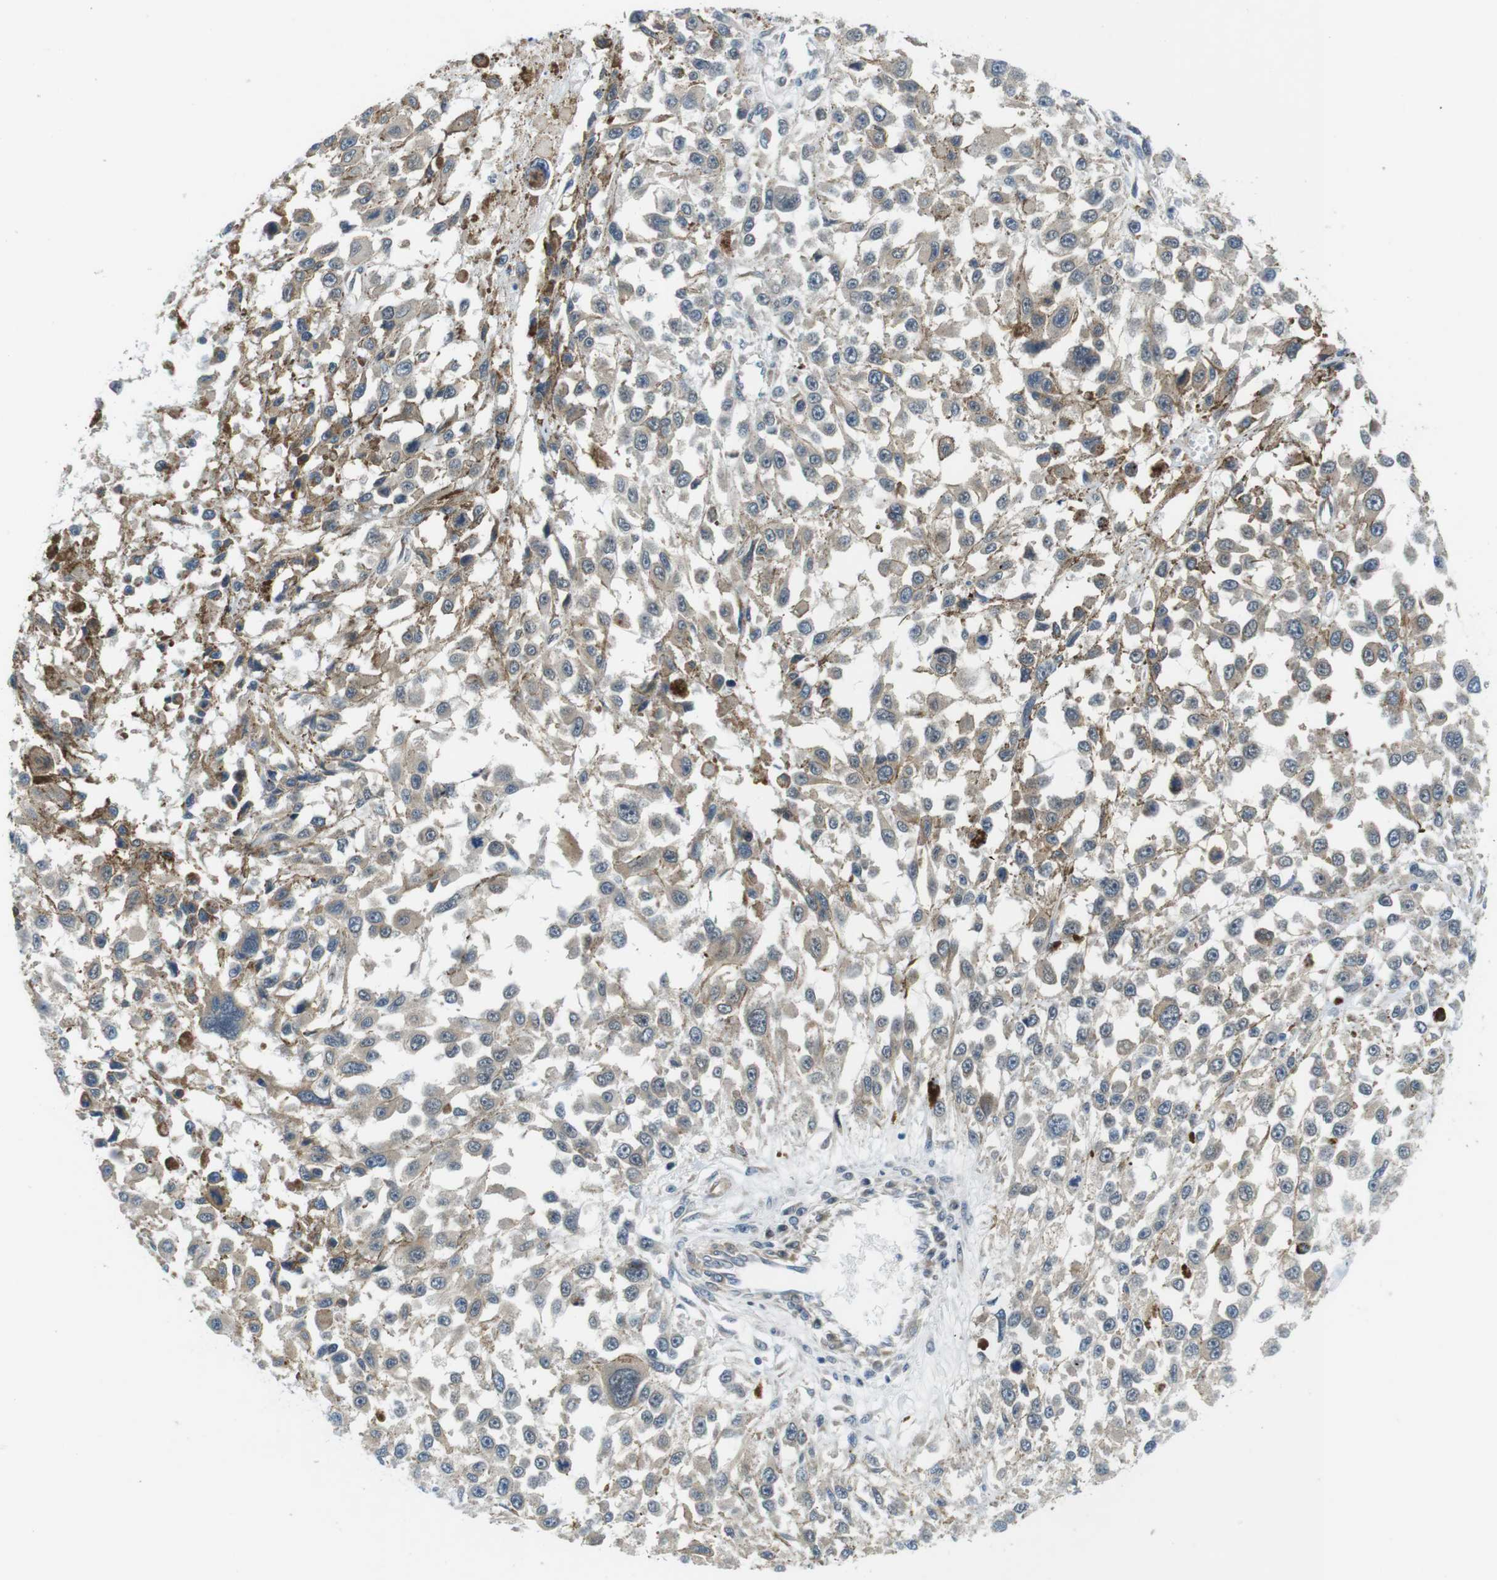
{"staining": {"intensity": "negative", "quantity": "none", "location": "none"}, "tissue": "melanoma", "cell_type": "Tumor cells", "image_type": "cancer", "snomed": [{"axis": "morphology", "description": "Malignant melanoma, Metastatic site"}, {"axis": "topography", "description": "Lymph node"}], "caption": "Immunohistochemistry (IHC) micrograph of malignant melanoma (metastatic site) stained for a protein (brown), which displays no positivity in tumor cells.", "gene": "PALD1", "patient": {"sex": "male", "age": 59}}